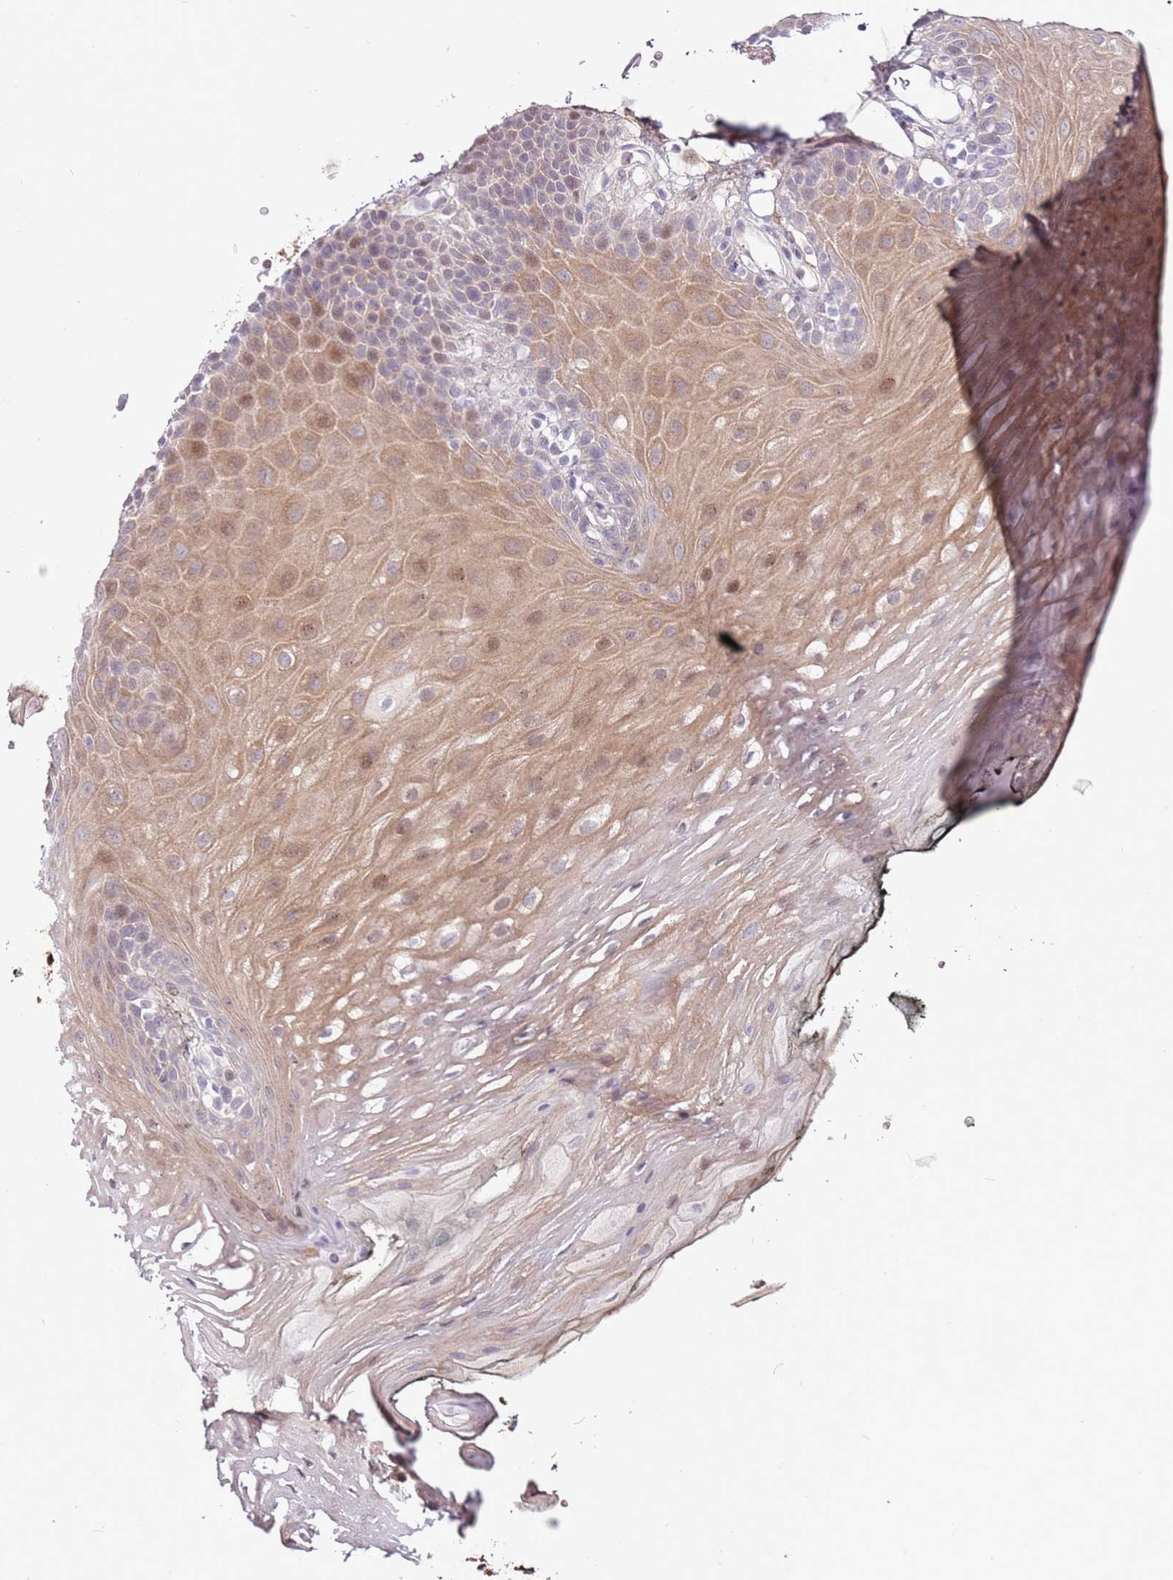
{"staining": {"intensity": "weak", "quantity": "25%-75%", "location": "cytoplasmic/membranous,nuclear"}, "tissue": "oral mucosa", "cell_type": "Squamous epithelial cells", "image_type": "normal", "snomed": [{"axis": "morphology", "description": "Normal tissue, NOS"}, {"axis": "topography", "description": "Oral tissue"}, {"axis": "topography", "description": "Tounge, NOS"}], "caption": "Immunohistochemical staining of normal oral mucosa displays 25%-75% levels of weak cytoplasmic/membranous,nuclear protein expression in approximately 25%-75% of squamous epithelial cells. (Stains: DAB in brown, nuclei in blue, Microscopy: brightfield microscopy at high magnification).", "gene": "MTG2", "patient": {"sex": "female", "age": 81}}